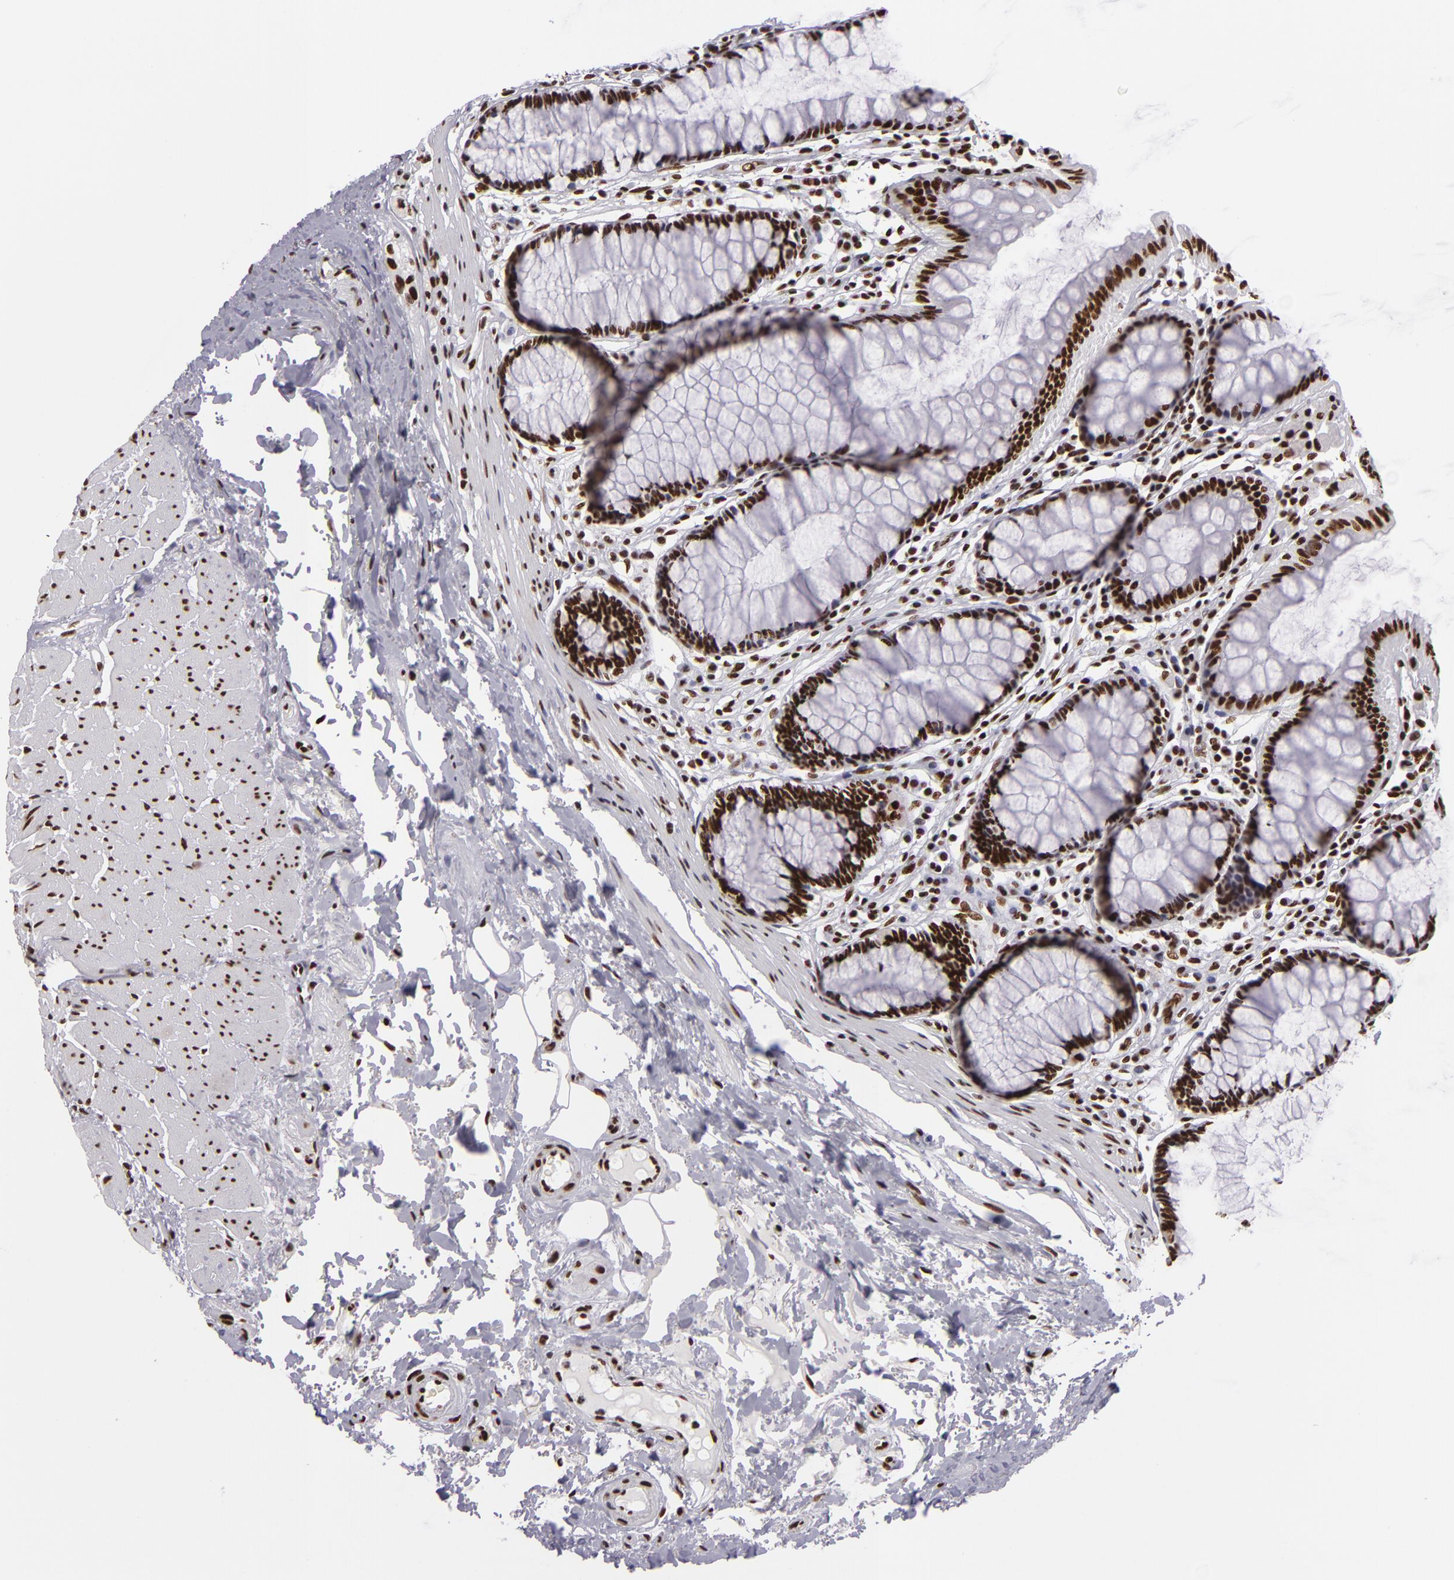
{"staining": {"intensity": "strong", "quantity": ">75%", "location": "nuclear"}, "tissue": "rectum", "cell_type": "Glandular cells", "image_type": "normal", "snomed": [{"axis": "morphology", "description": "Normal tissue, NOS"}, {"axis": "topography", "description": "Rectum"}], "caption": "A brown stain highlights strong nuclear positivity of a protein in glandular cells of benign rectum.", "gene": "SAFB", "patient": {"sex": "male", "age": 77}}